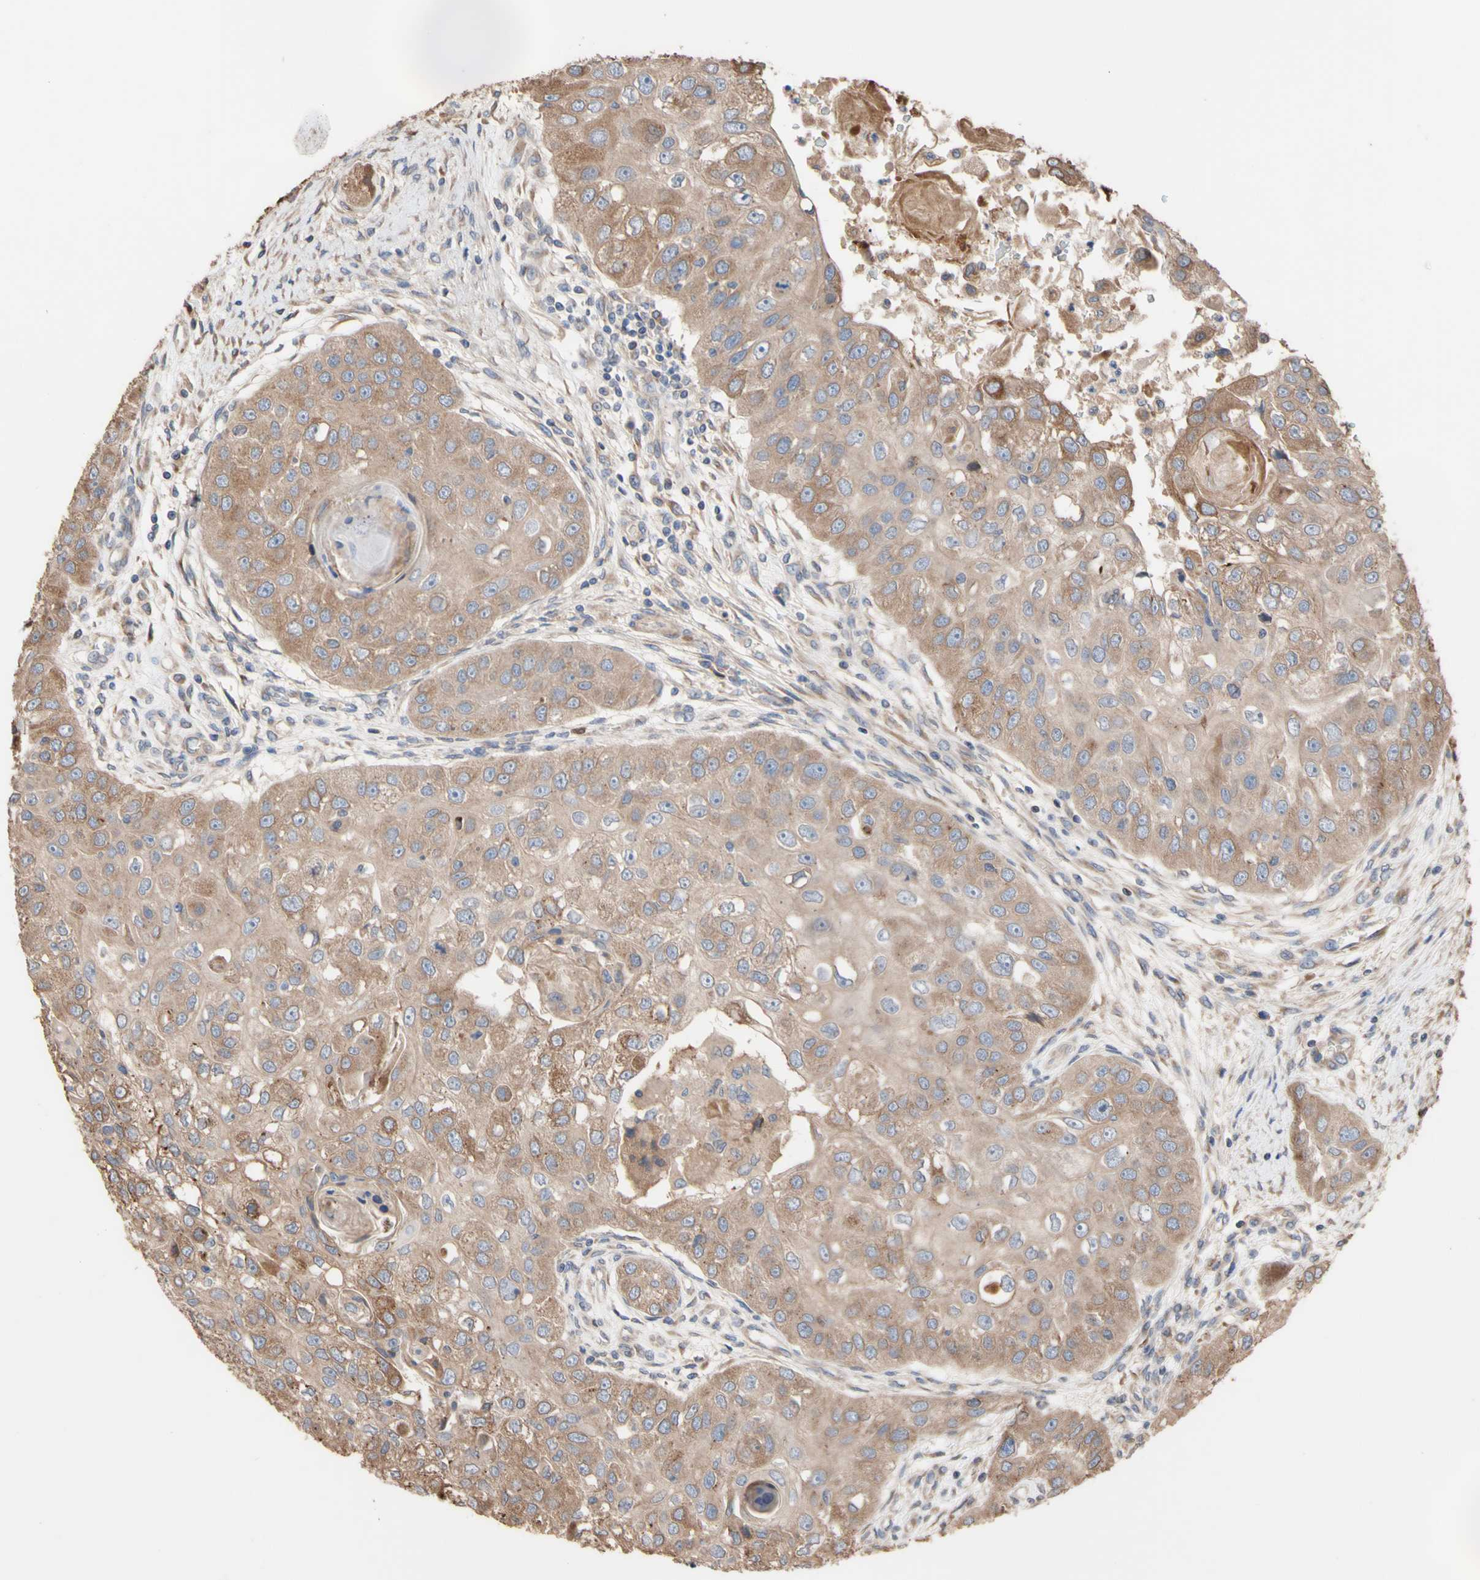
{"staining": {"intensity": "moderate", "quantity": ">75%", "location": "cytoplasmic/membranous"}, "tissue": "head and neck cancer", "cell_type": "Tumor cells", "image_type": "cancer", "snomed": [{"axis": "morphology", "description": "Normal tissue, NOS"}, {"axis": "morphology", "description": "Squamous cell carcinoma, NOS"}, {"axis": "topography", "description": "Skeletal muscle"}, {"axis": "topography", "description": "Head-Neck"}], "caption": "Moderate cytoplasmic/membranous positivity for a protein is appreciated in approximately >75% of tumor cells of head and neck squamous cell carcinoma using IHC.", "gene": "NECTIN3", "patient": {"sex": "male", "age": 51}}